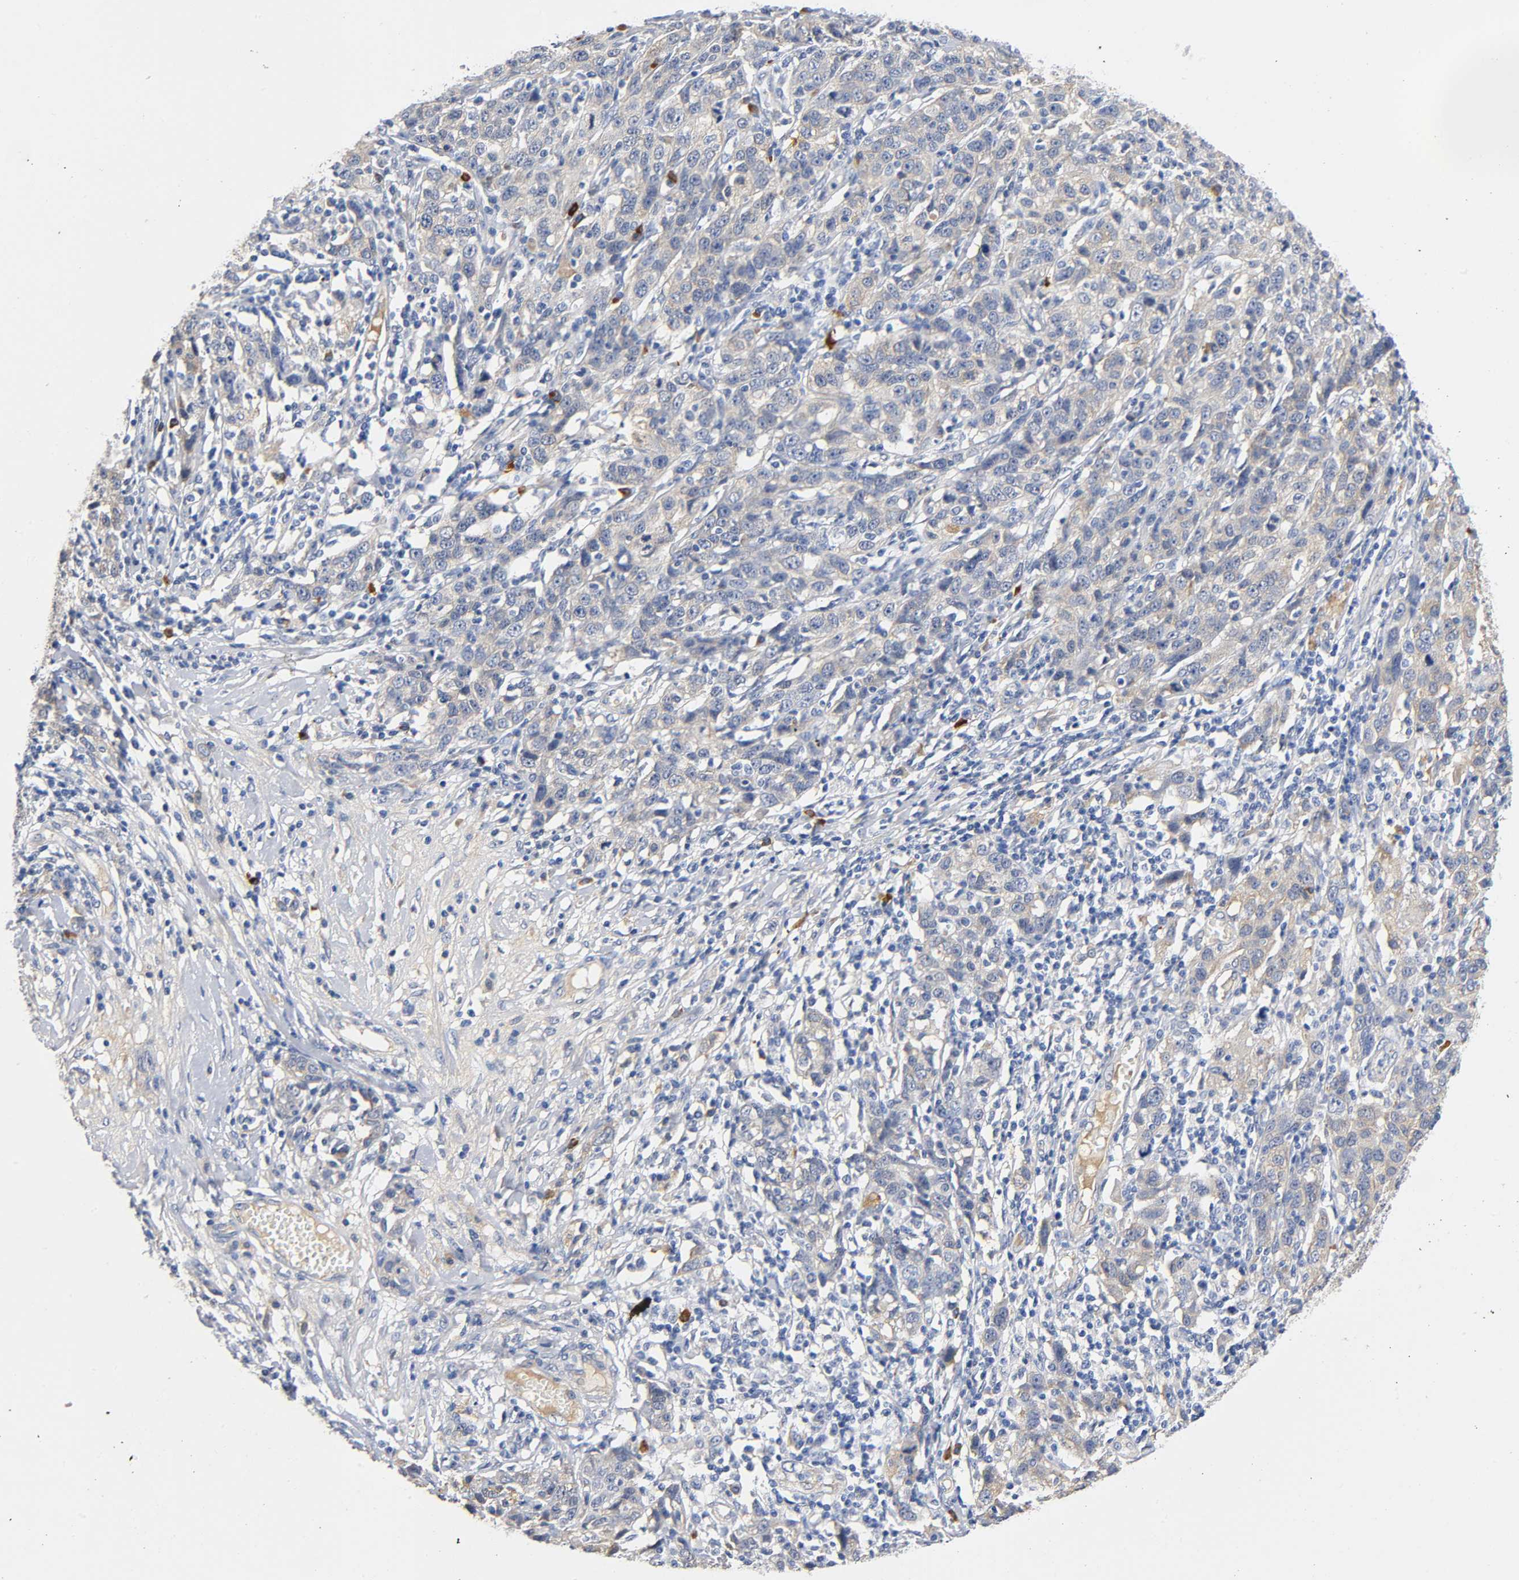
{"staining": {"intensity": "weak", "quantity": "25%-75%", "location": "cytoplasmic/membranous"}, "tissue": "ovarian cancer", "cell_type": "Tumor cells", "image_type": "cancer", "snomed": [{"axis": "morphology", "description": "Cystadenocarcinoma, serous, NOS"}, {"axis": "topography", "description": "Ovary"}], "caption": "Protein expression analysis of serous cystadenocarcinoma (ovarian) exhibits weak cytoplasmic/membranous staining in about 25%-75% of tumor cells.", "gene": "TNC", "patient": {"sex": "female", "age": 71}}